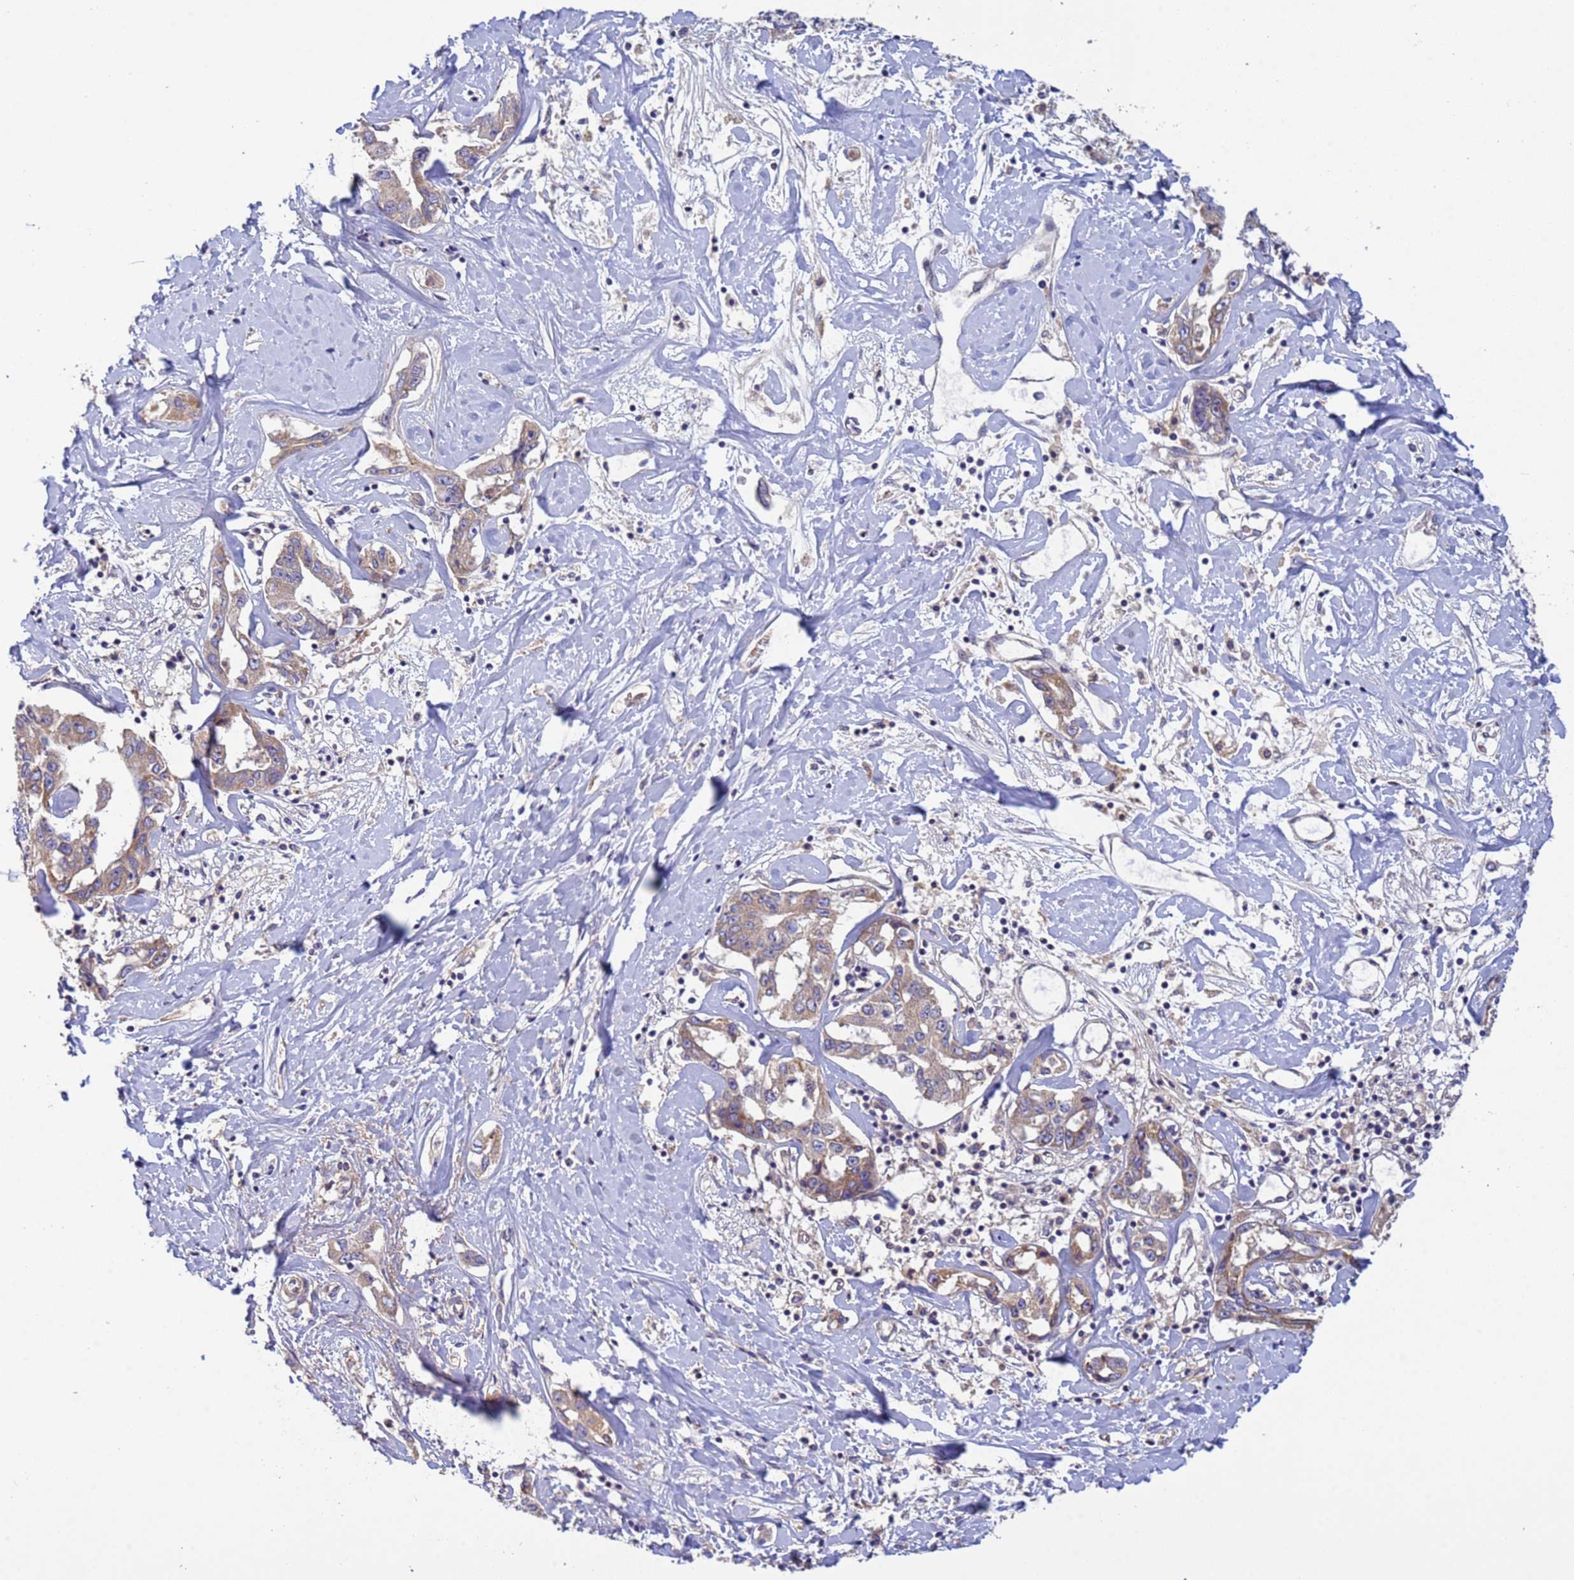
{"staining": {"intensity": "weak", "quantity": ">75%", "location": "cytoplasmic/membranous"}, "tissue": "liver cancer", "cell_type": "Tumor cells", "image_type": "cancer", "snomed": [{"axis": "morphology", "description": "Cholangiocarcinoma"}, {"axis": "topography", "description": "Liver"}], "caption": "Liver cholangiocarcinoma stained with a brown dye reveals weak cytoplasmic/membranous positive staining in about >75% of tumor cells.", "gene": "RAB10", "patient": {"sex": "male", "age": 59}}